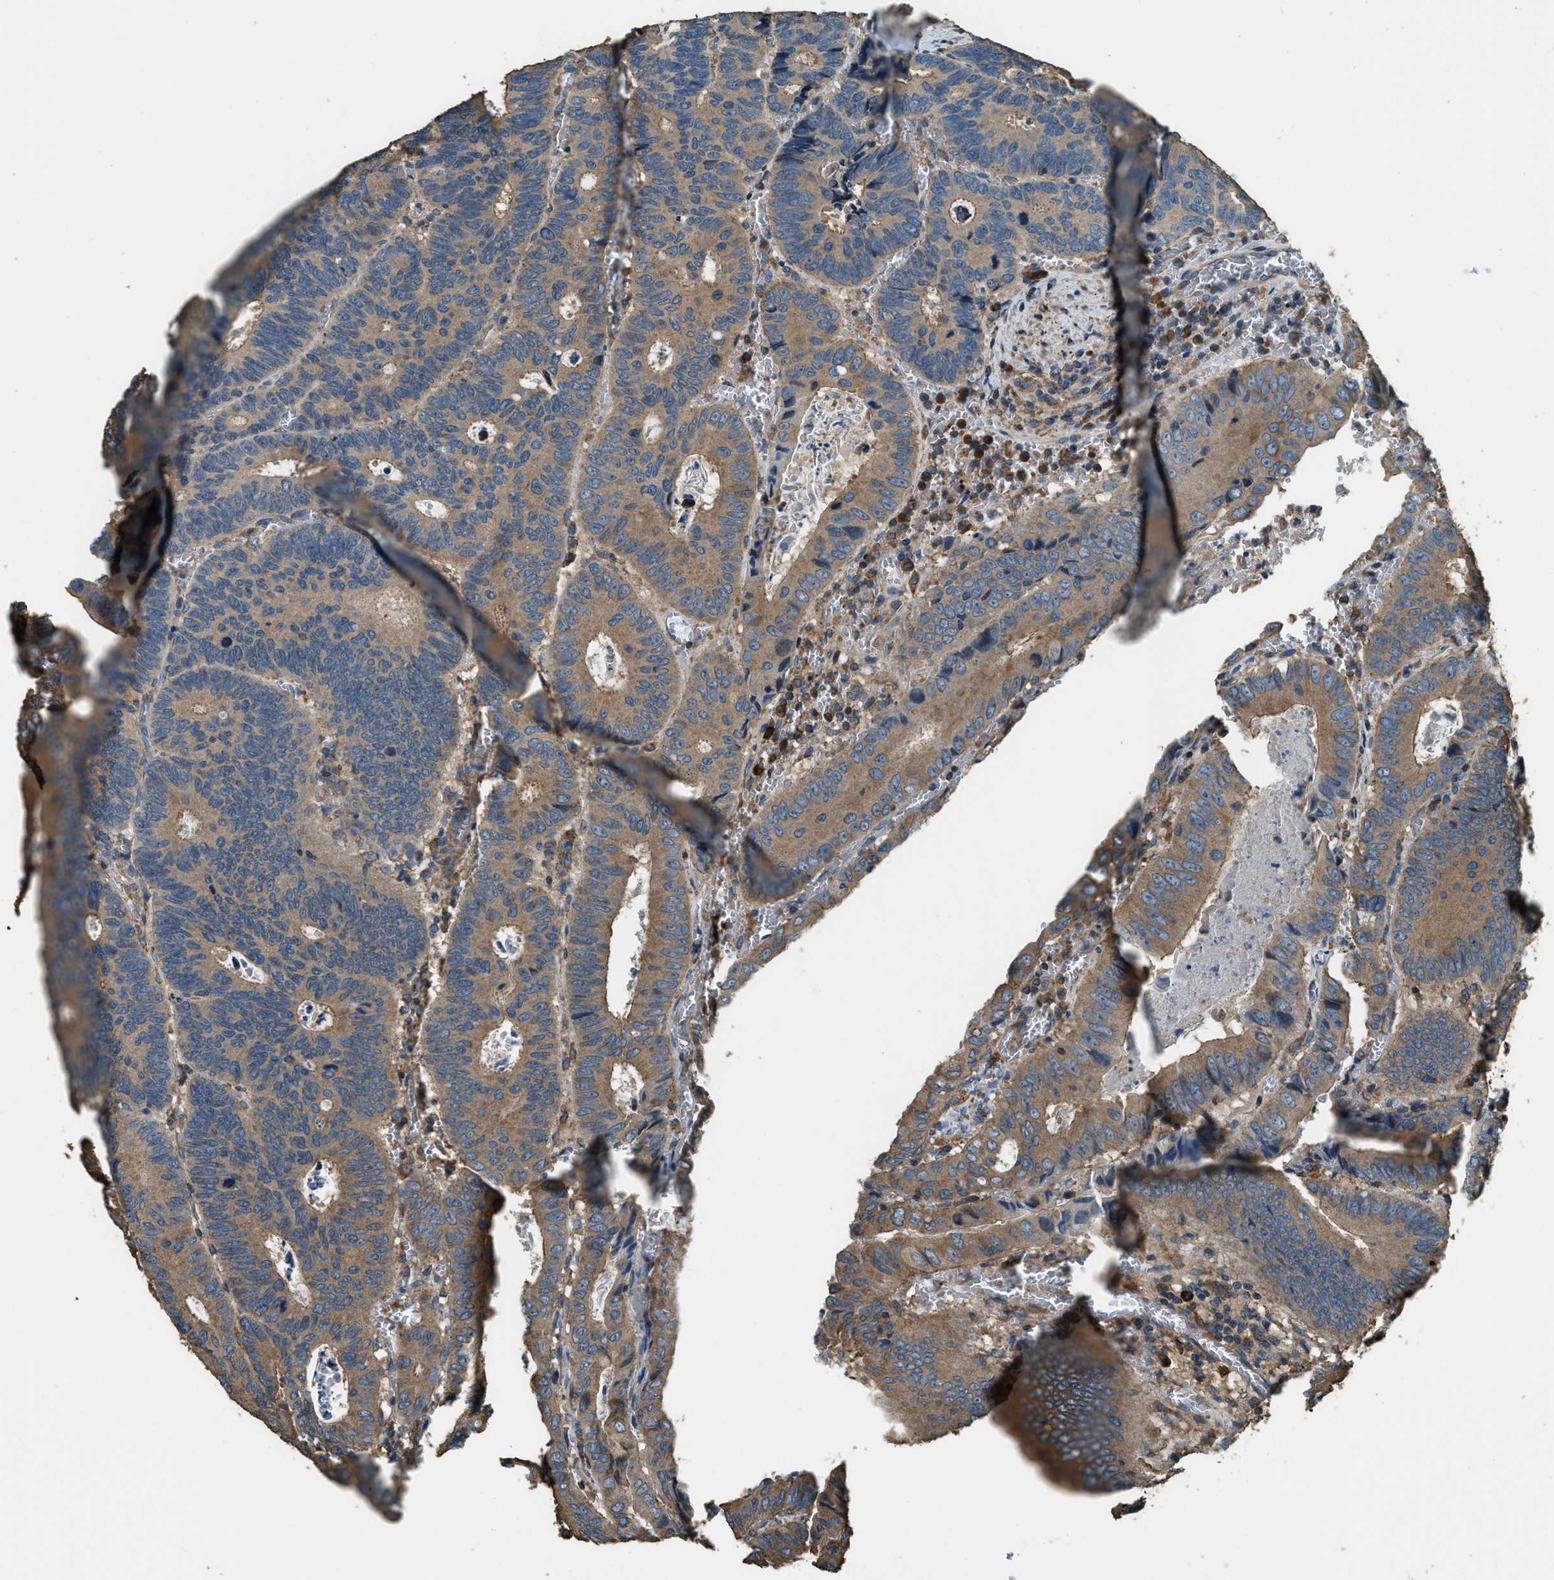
{"staining": {"intensity": "moderate", "quantity": ">75%", "location": "cytoplasmic/membranous"}, "tissue": "colorectal cancer", "cell_type": "Tumor cells", "image_type": "cancer", "snomed": [{"axis": "morphology", "description": "Inflammation, NOS"}, {"axis": "morphology", "description": "Adenocarcinoma, NOS"}, {"axis": "topography", "description": "Colon"}], "caption": "Protein staining displays moderate cytoplasmic/membranous positivity in about >75% of tumor cells in colorectal cancer.", "gene": "ERGIC1", "patient": {"sex": "male", "age": 72}}